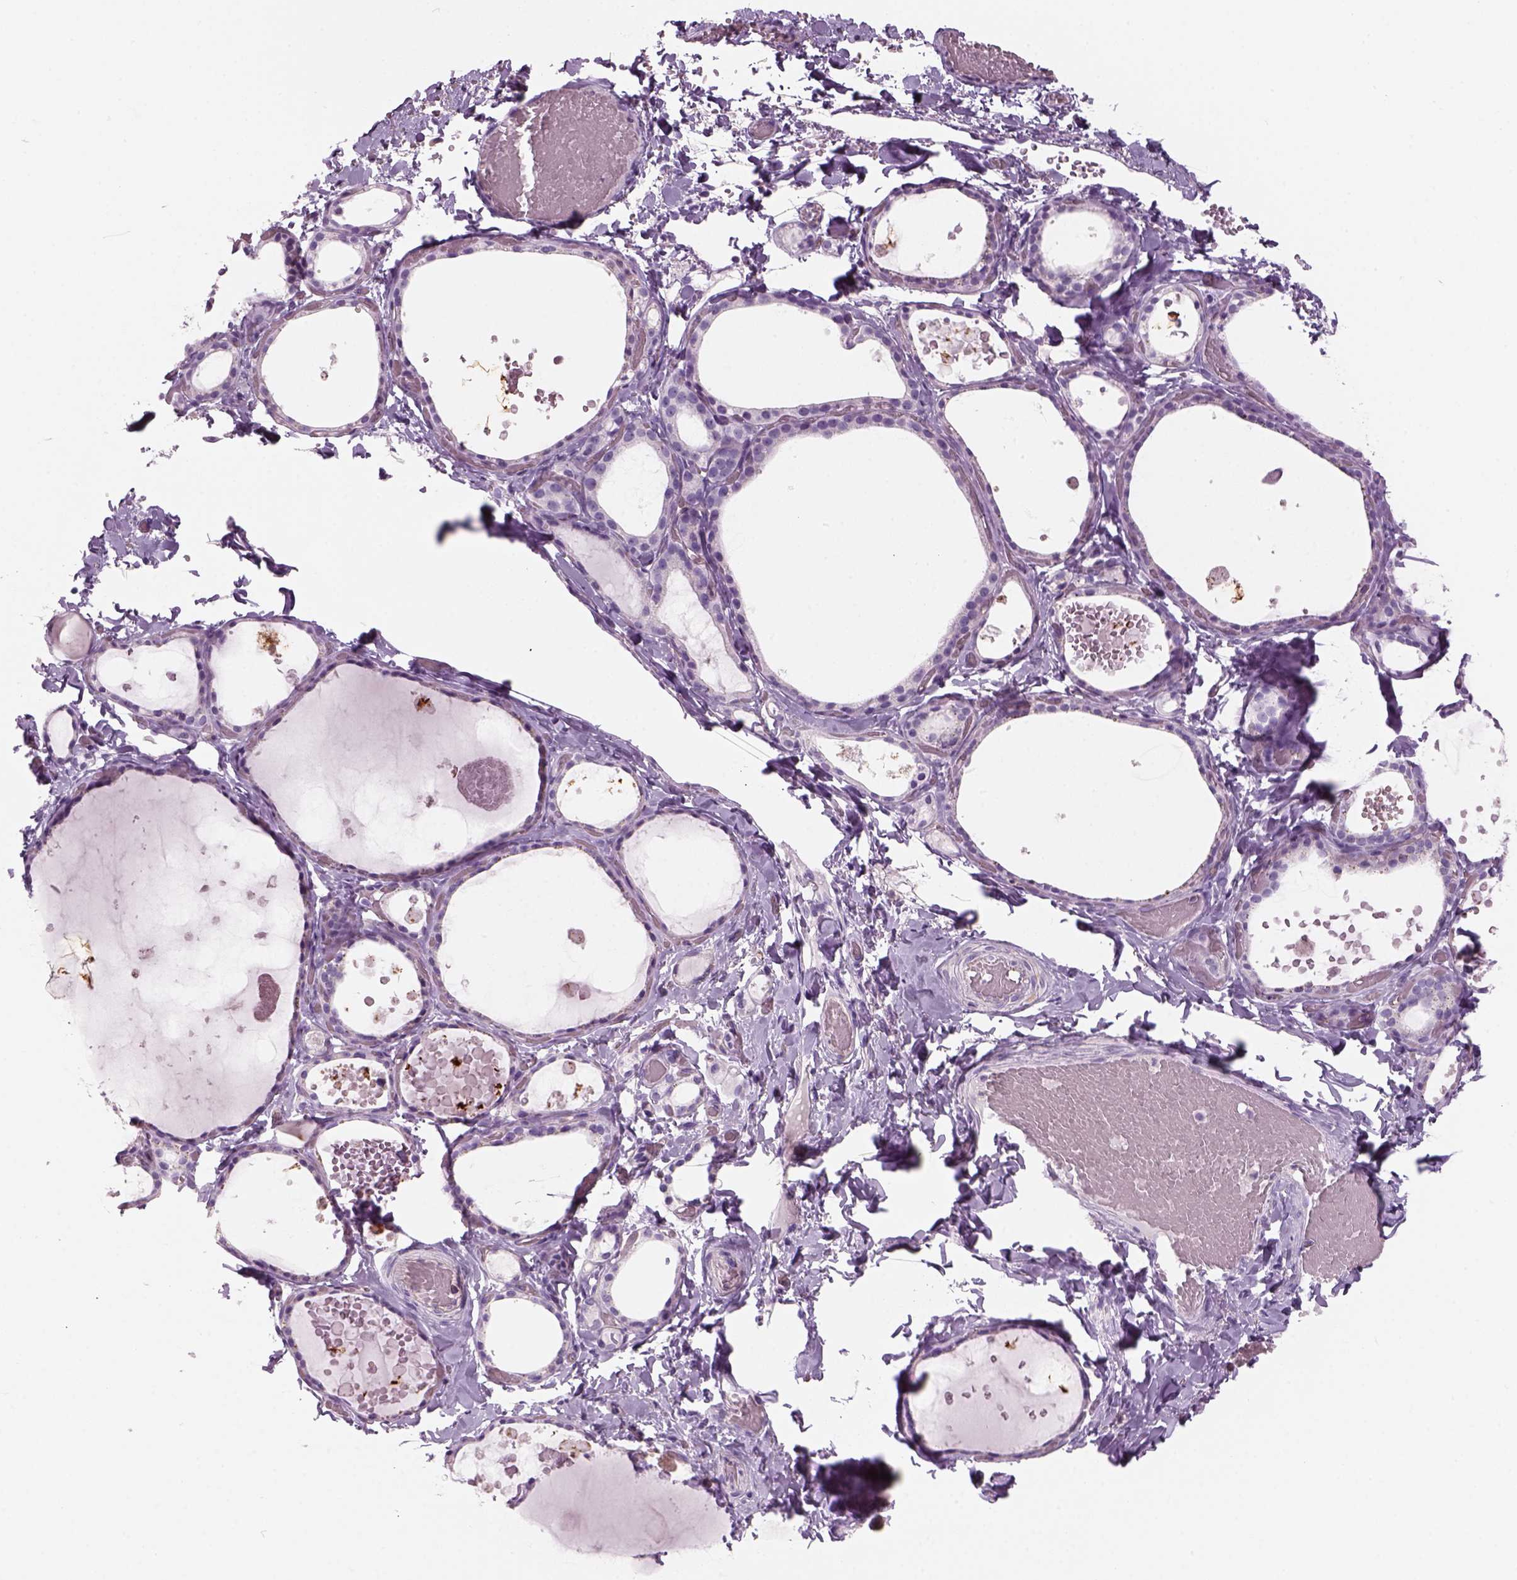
{"staining": {"intensity": "negative", "quantity": "none", "location": "none"}, "tissue": "thyroid gland", "cell_type": "Glandular cells", "image_type": "normal", "snomed": [{"axis": "morphology", "description": "Normal tissue, NOS"}, {"axis": "topography", "description": "Thyroid gland"}], "caption": "DAB (3,3'-diaminobenzidine) immunohistochemical staining of normal human thyroid gland exhibits no significant staining in glandular cells.", "gene": "SLC1A7", "patient": {"sex": "female", "age": 56}}